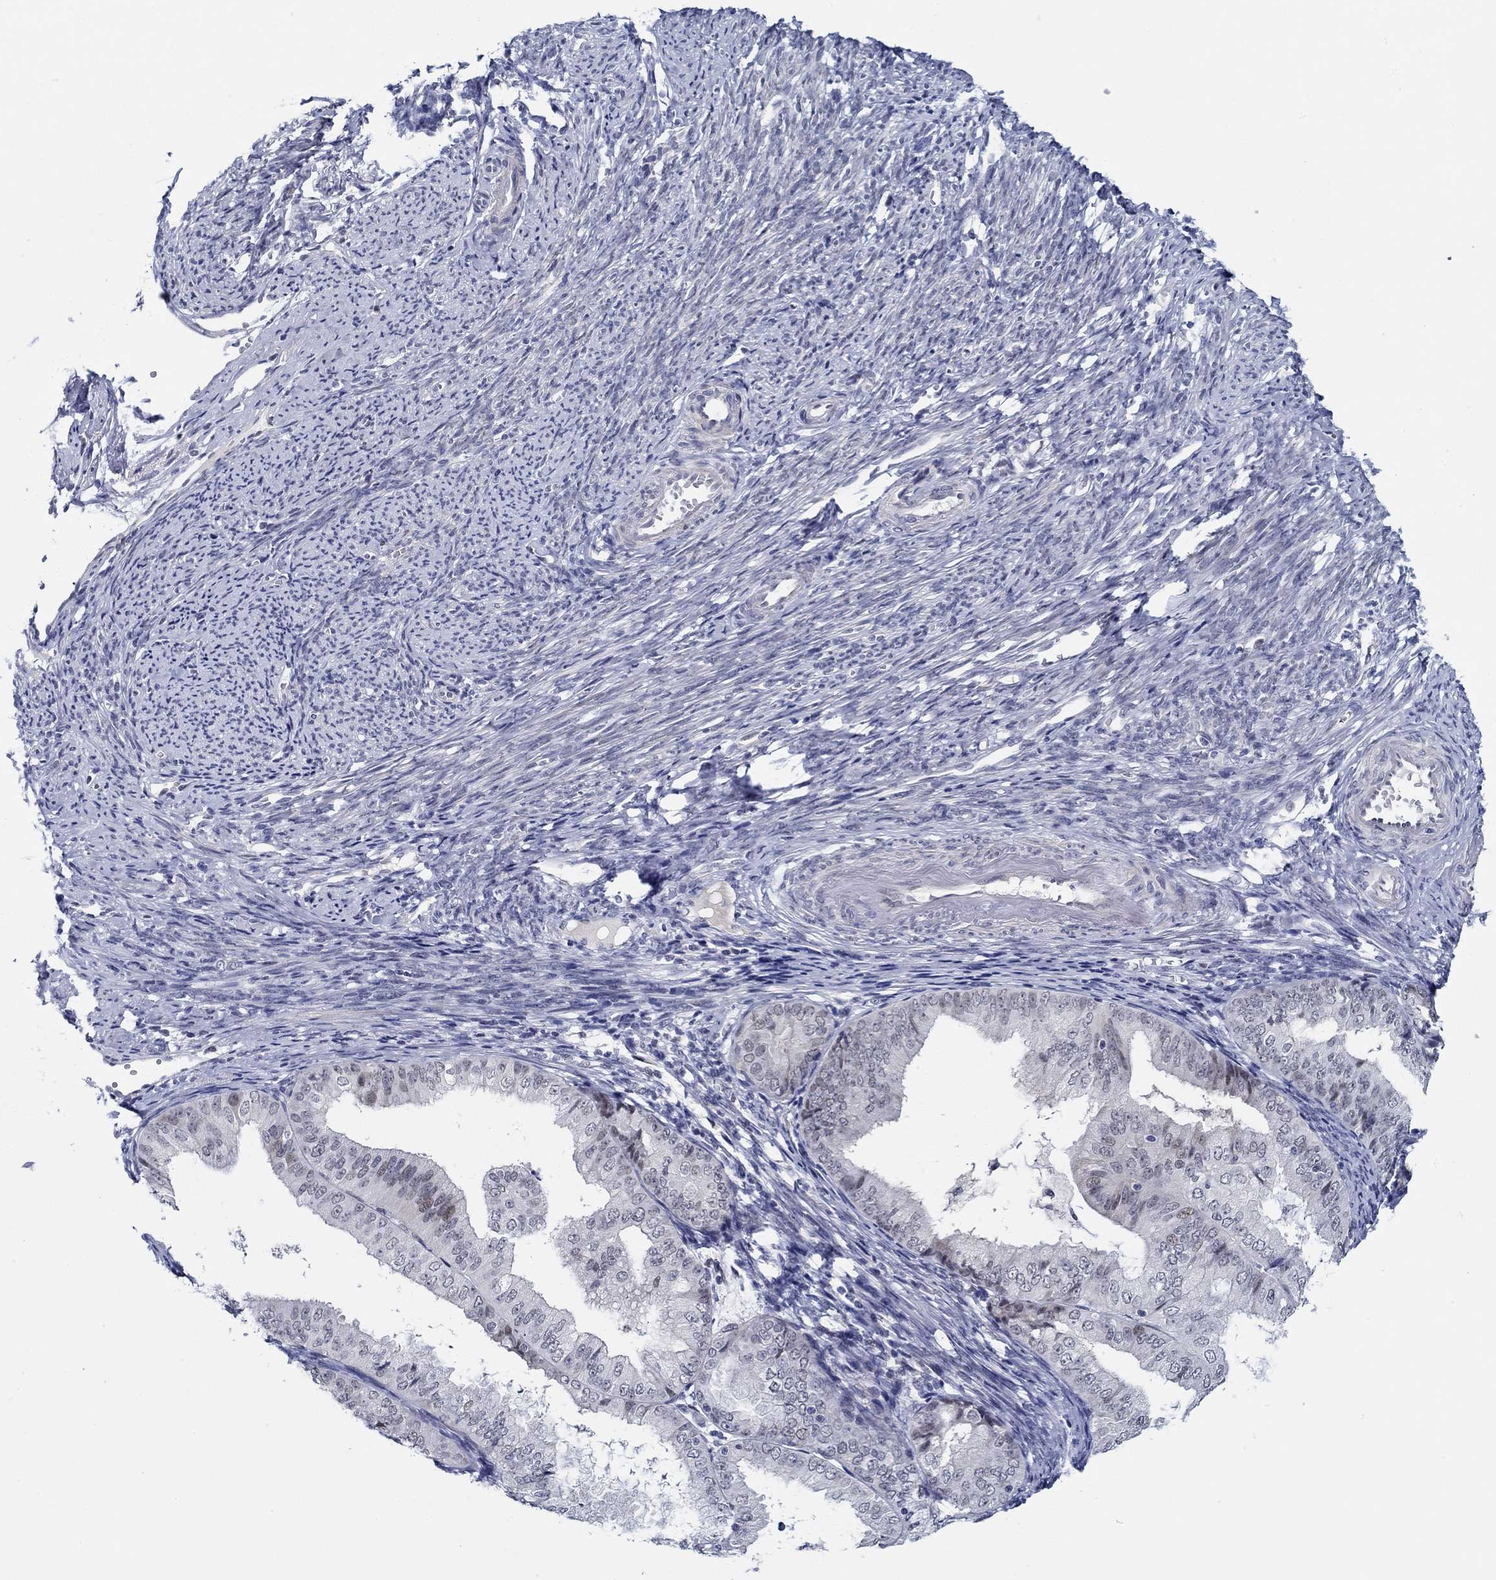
{"staining": {"intensity": "weak", "quantity": "<25%", "location": "nuclear"}, "tissue": "endometrial cancer", "cell_type": "Tumor cells", "image_type": "cancer", "snomed": [{"axis": "morphology", "description": "Adenocarcinoma, NOS"}, {"axis": "topography", "description": "Endometrium"}], "caption": "Adenocarcinoma (endometrial) was stained to show a protein in brown. There is no significant staining in tumor cells.", "gene": "SLC34A1", "patient": {"sex": "female", "age": 63}}